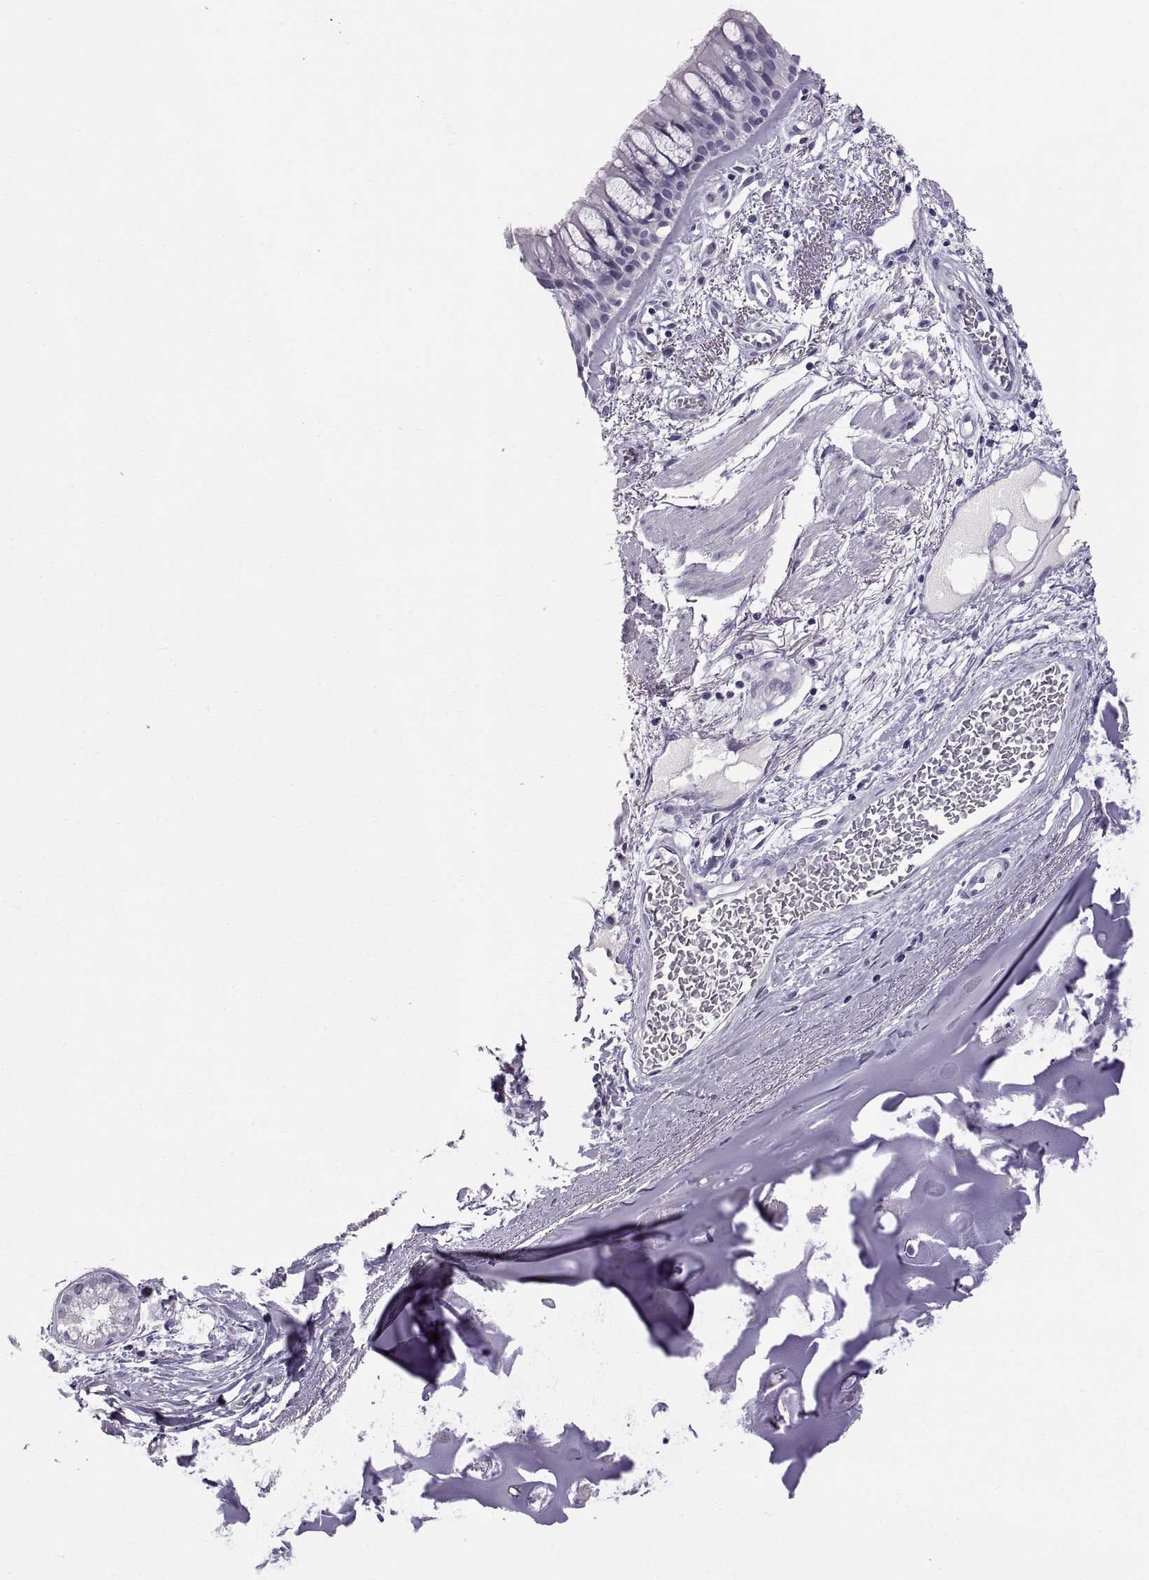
{"staining": {"intensity": "negative", "quantity": "none", "location": "none"}, "tissue": "bronchus", "cell_type": "Respiratory epithelial cells", "image_type": "normal", "snomed": [{"axis": "morphology", "description": "Normal tissue, NOS"}, {"axis": "topography", "description": "Bronchus"}, {"axis": "topography", "description": "Lung"}], "caption": "Histopathology image shows no significant protein expression in respiratory epithelial cells of normal bronchus.", "gene": "WFDC8", "patient": {"sex": "female", "age": 57}}